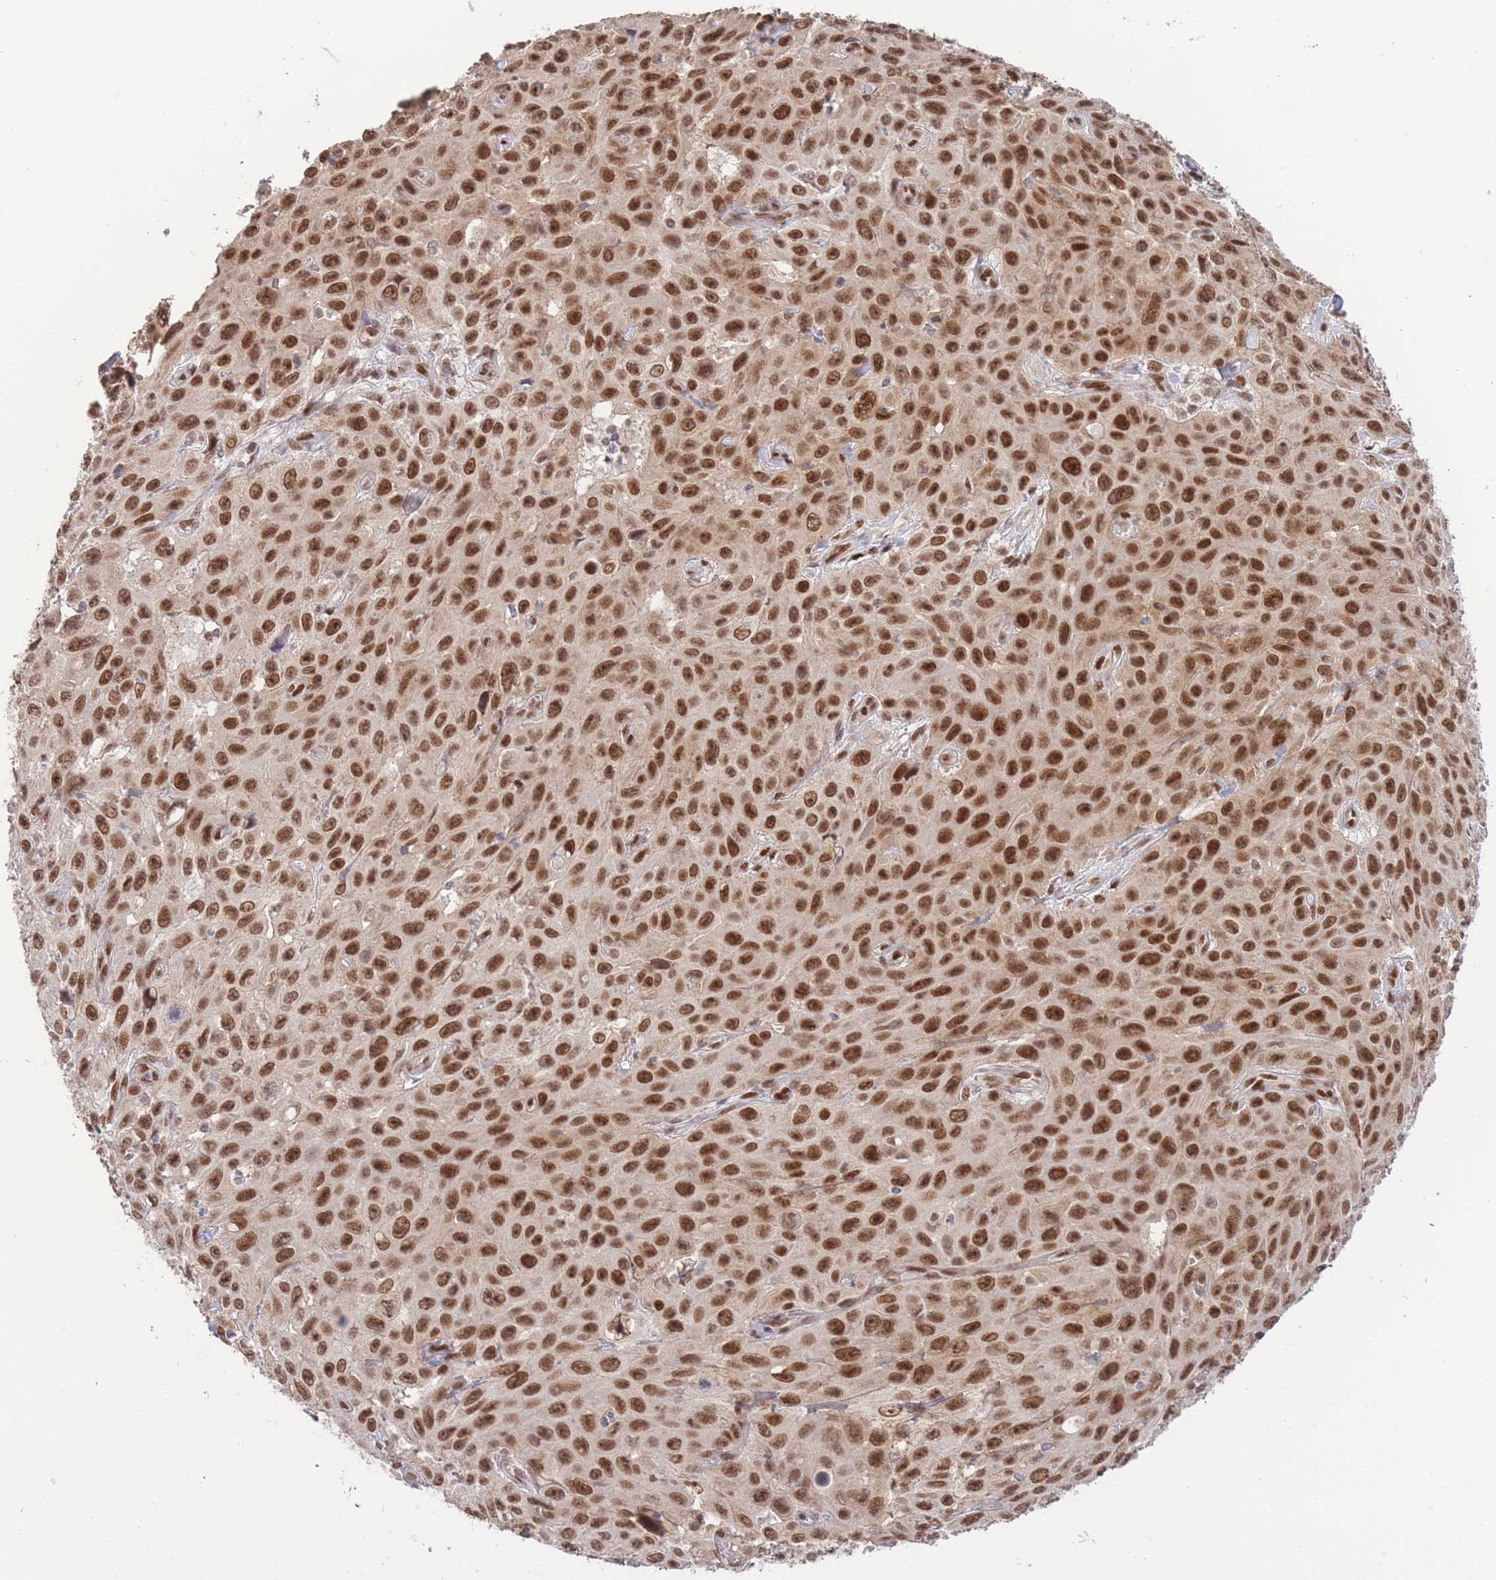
{"staining": {"intensity": "strong", "quantity": ">75%", "location": "nuclear"}, "tissue": "skin cancer", "cell_type": "Tumor cells", "image_type": "cancer", "snomed": [{"axis": "morphology", "description": "Squamous cell carcinoma, NOS"}, {"axis": "topography", "description": "Skin"}], "caption": "IHC of skin cancer (squamous cell carcinoma) exhibits high levels of strong nuclear expression in approximately >75% of tumor cells.", "gene": "CARD8", "patient": {"sex": "male", "age": 82}}